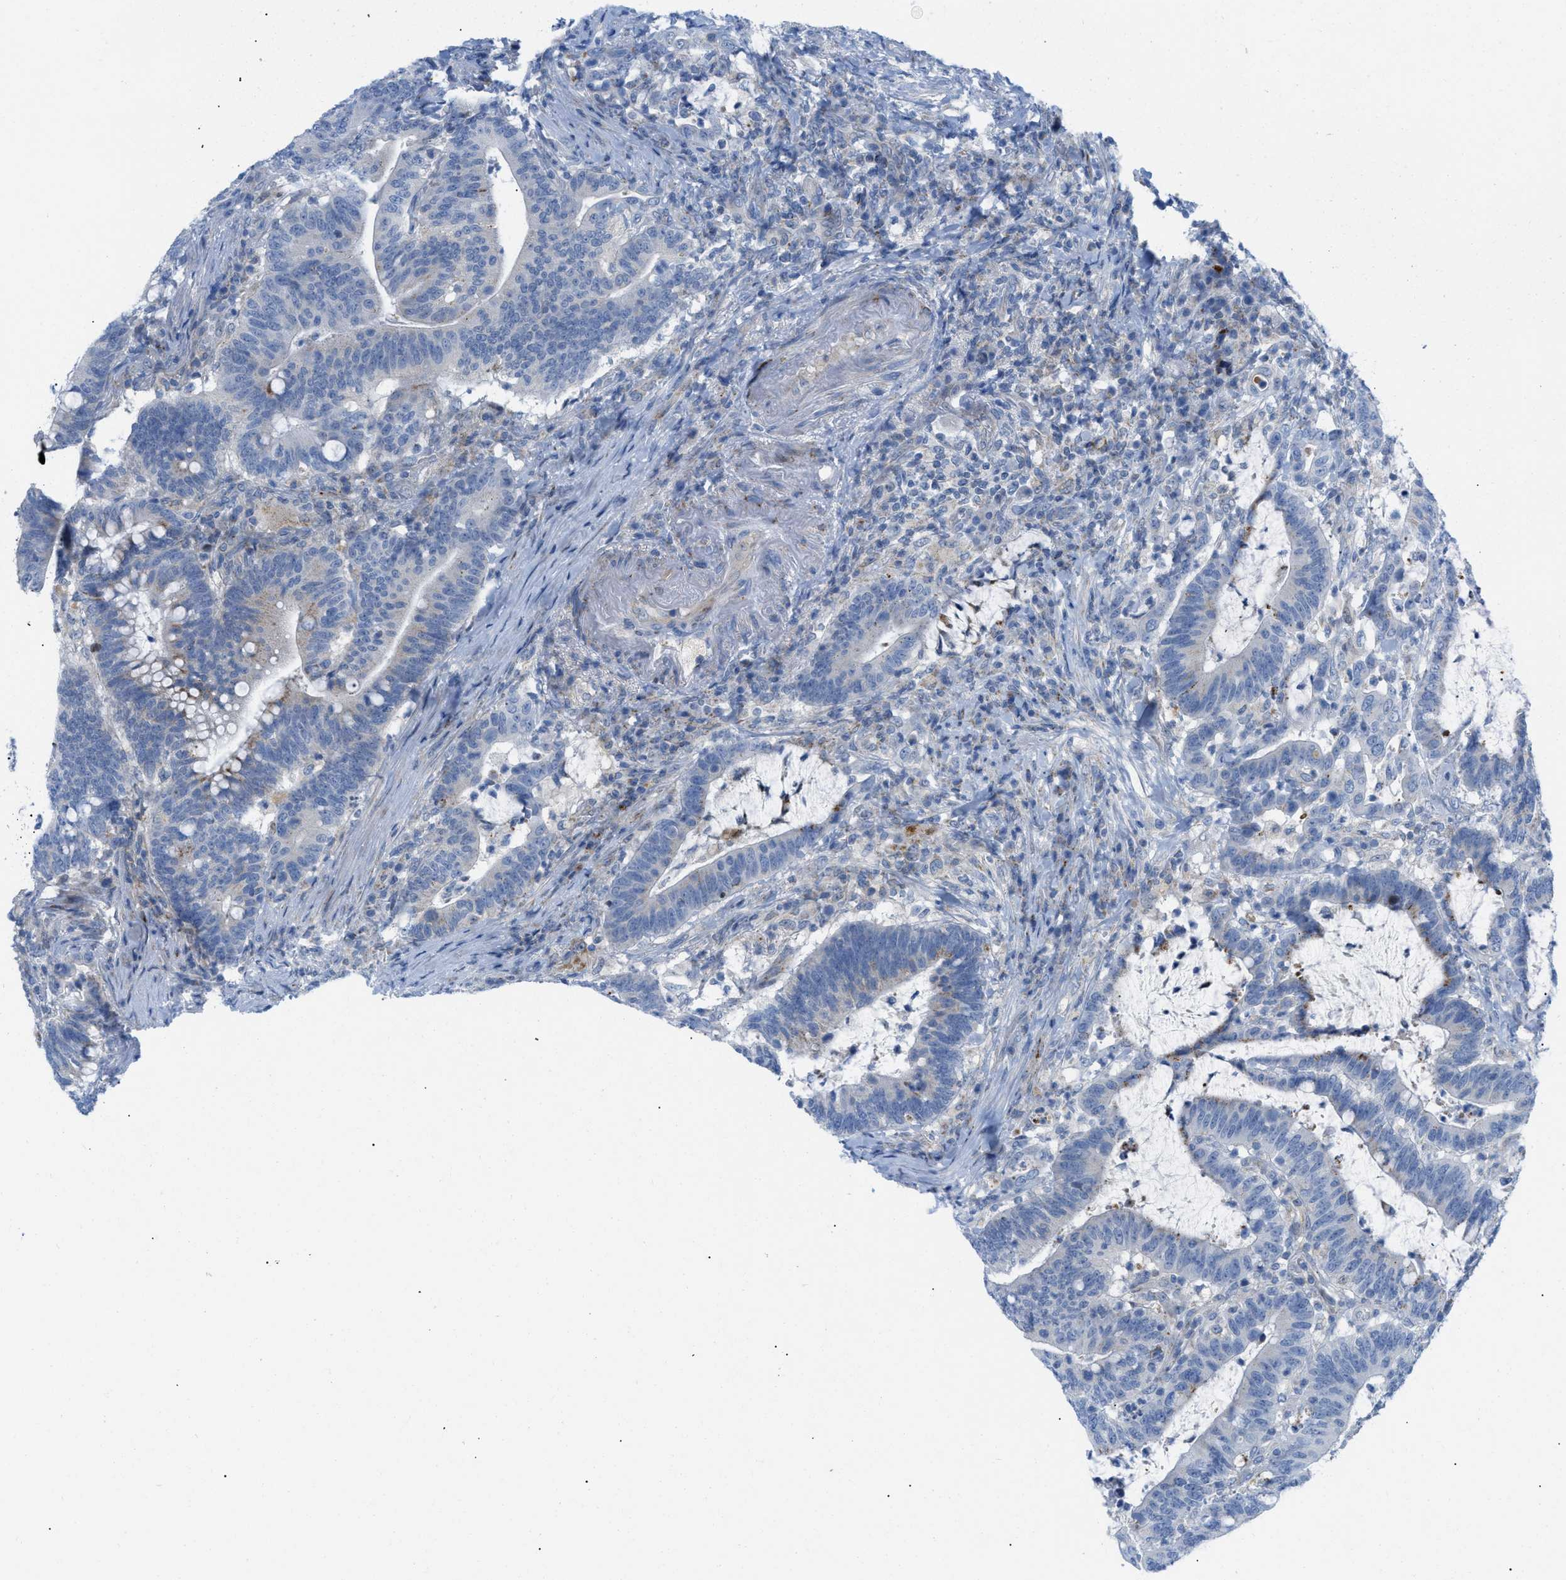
{"staining": {"intensity": "negative", "quantity": "none", "location": "none"}, "tissue": "colorectal cancer", "cell_type": "Tumor cells", "image_type": "cancer", "snomed": [{"axis": "morphology", "description": "Normal tissue, NOS"}, {"axis": "morphology", "description": "Adenocarcinoma, NOS"}, {"axis": "topography", "description": "Colon"}], "caption": "Human colorectal cancer (adenocarcinoma) stained for a protein using immunohistochemistry exhibits no staining in tumor cells.", "gene": "RBBP9", "patient": {"sex": "female", "age": 66}}